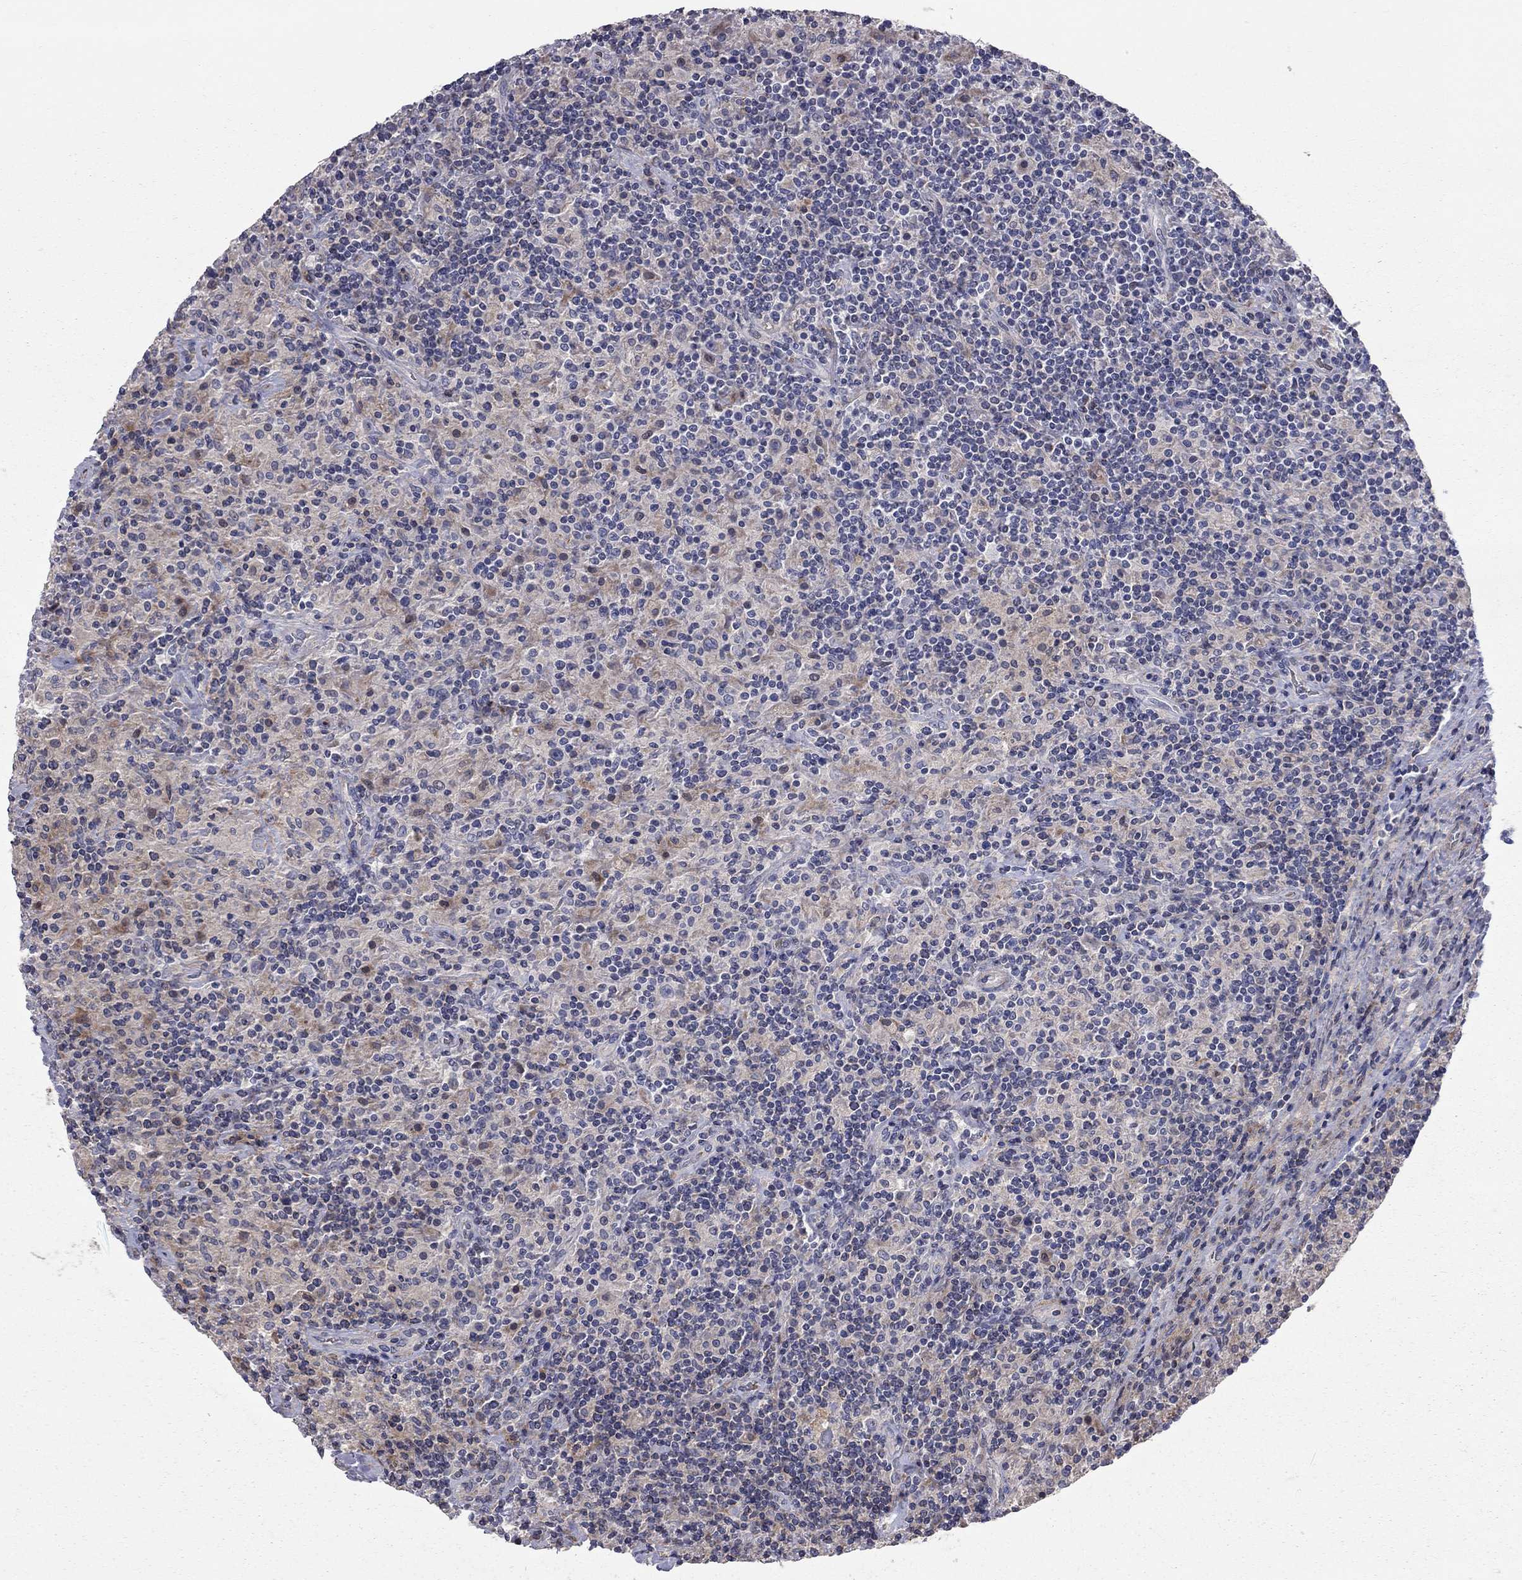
{"staining": {"intensity": "negative", "quantity": "none", "location": "none"}, "tissue": "lymphoma", "cell_type": "Tumor cells", "image_type": "cancer", "snomed": [{"axis": "morphology", "description": "Hodgkin's disease, NOS"}, {"axis": "topography", "description": "Lymph node"}], "caption": "Hodgkin's disease was stained to show a protein in brown. There is no significant expression in tumor cells.", "gene": "KANSL1L", "patient": {"sex": "male", "age": 70}}